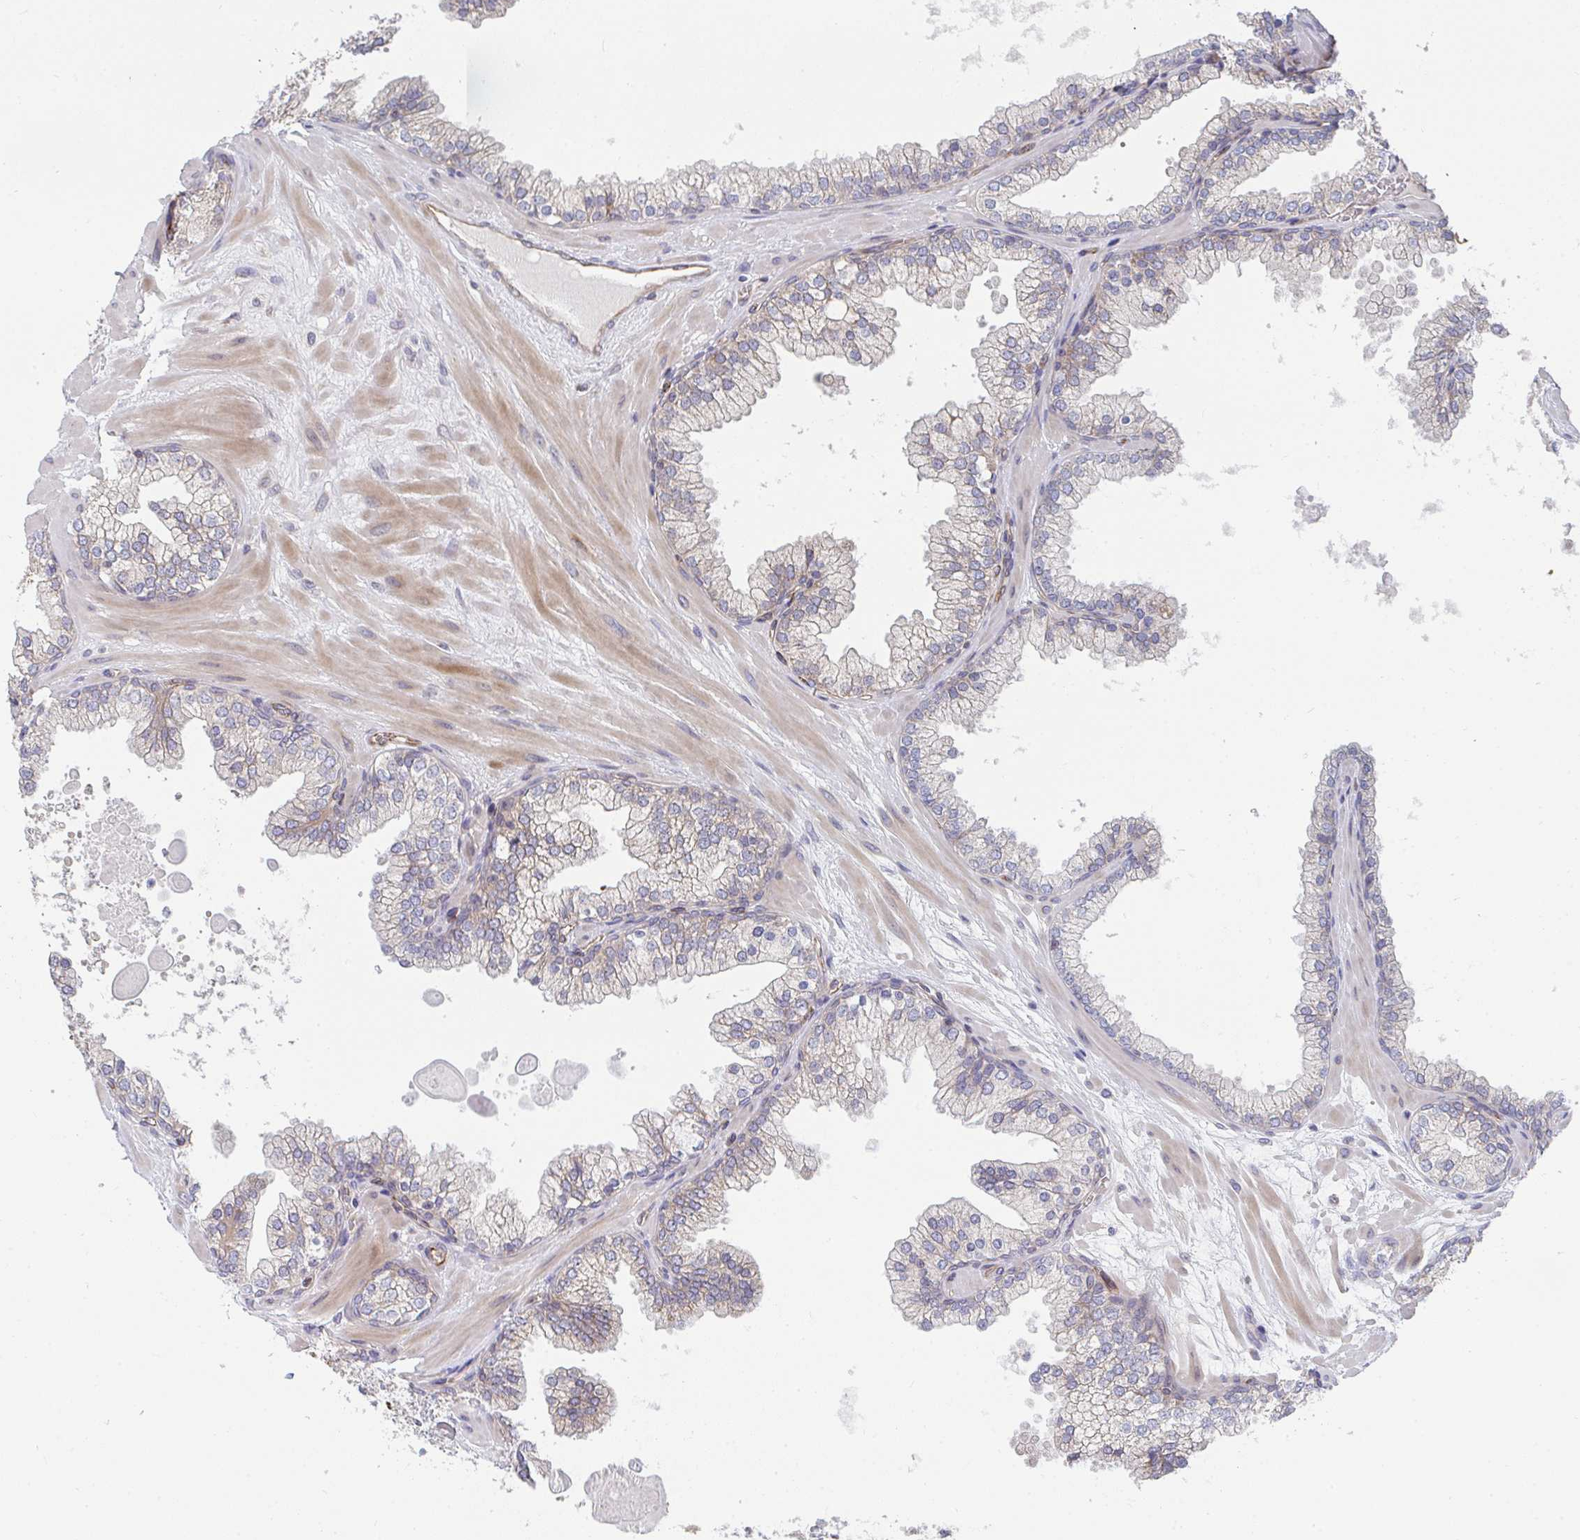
{"staining": {"intensity": "weak", "quantity": "25%-75%", "location": "cytoplasmic/membranous"}, "tissue": "prostate", "cell_type": "Glandular cells", "image_type": "normal", "snomed": [{"axis": "morphology", "description": "Normal tissue, NOS"}, {"axis": "topography", "description": "Prostate"}, {"axis": "topography", "description": "Peripheral nerve tissue"}], "caption": "Prostate stained with DAB immunohistochemistry displays low levels of weak cytoplasmic/membranous positivity in about 25%-75% of glandular cells. The protein is stained brown, and the nuclei are stained in blue (DAB (3,3'-diaminobenzidine) IHC with brightfield microscopy, high magnification).", "gene": "EIF1AD", "patient": {"sex": "male", "age": 61}}